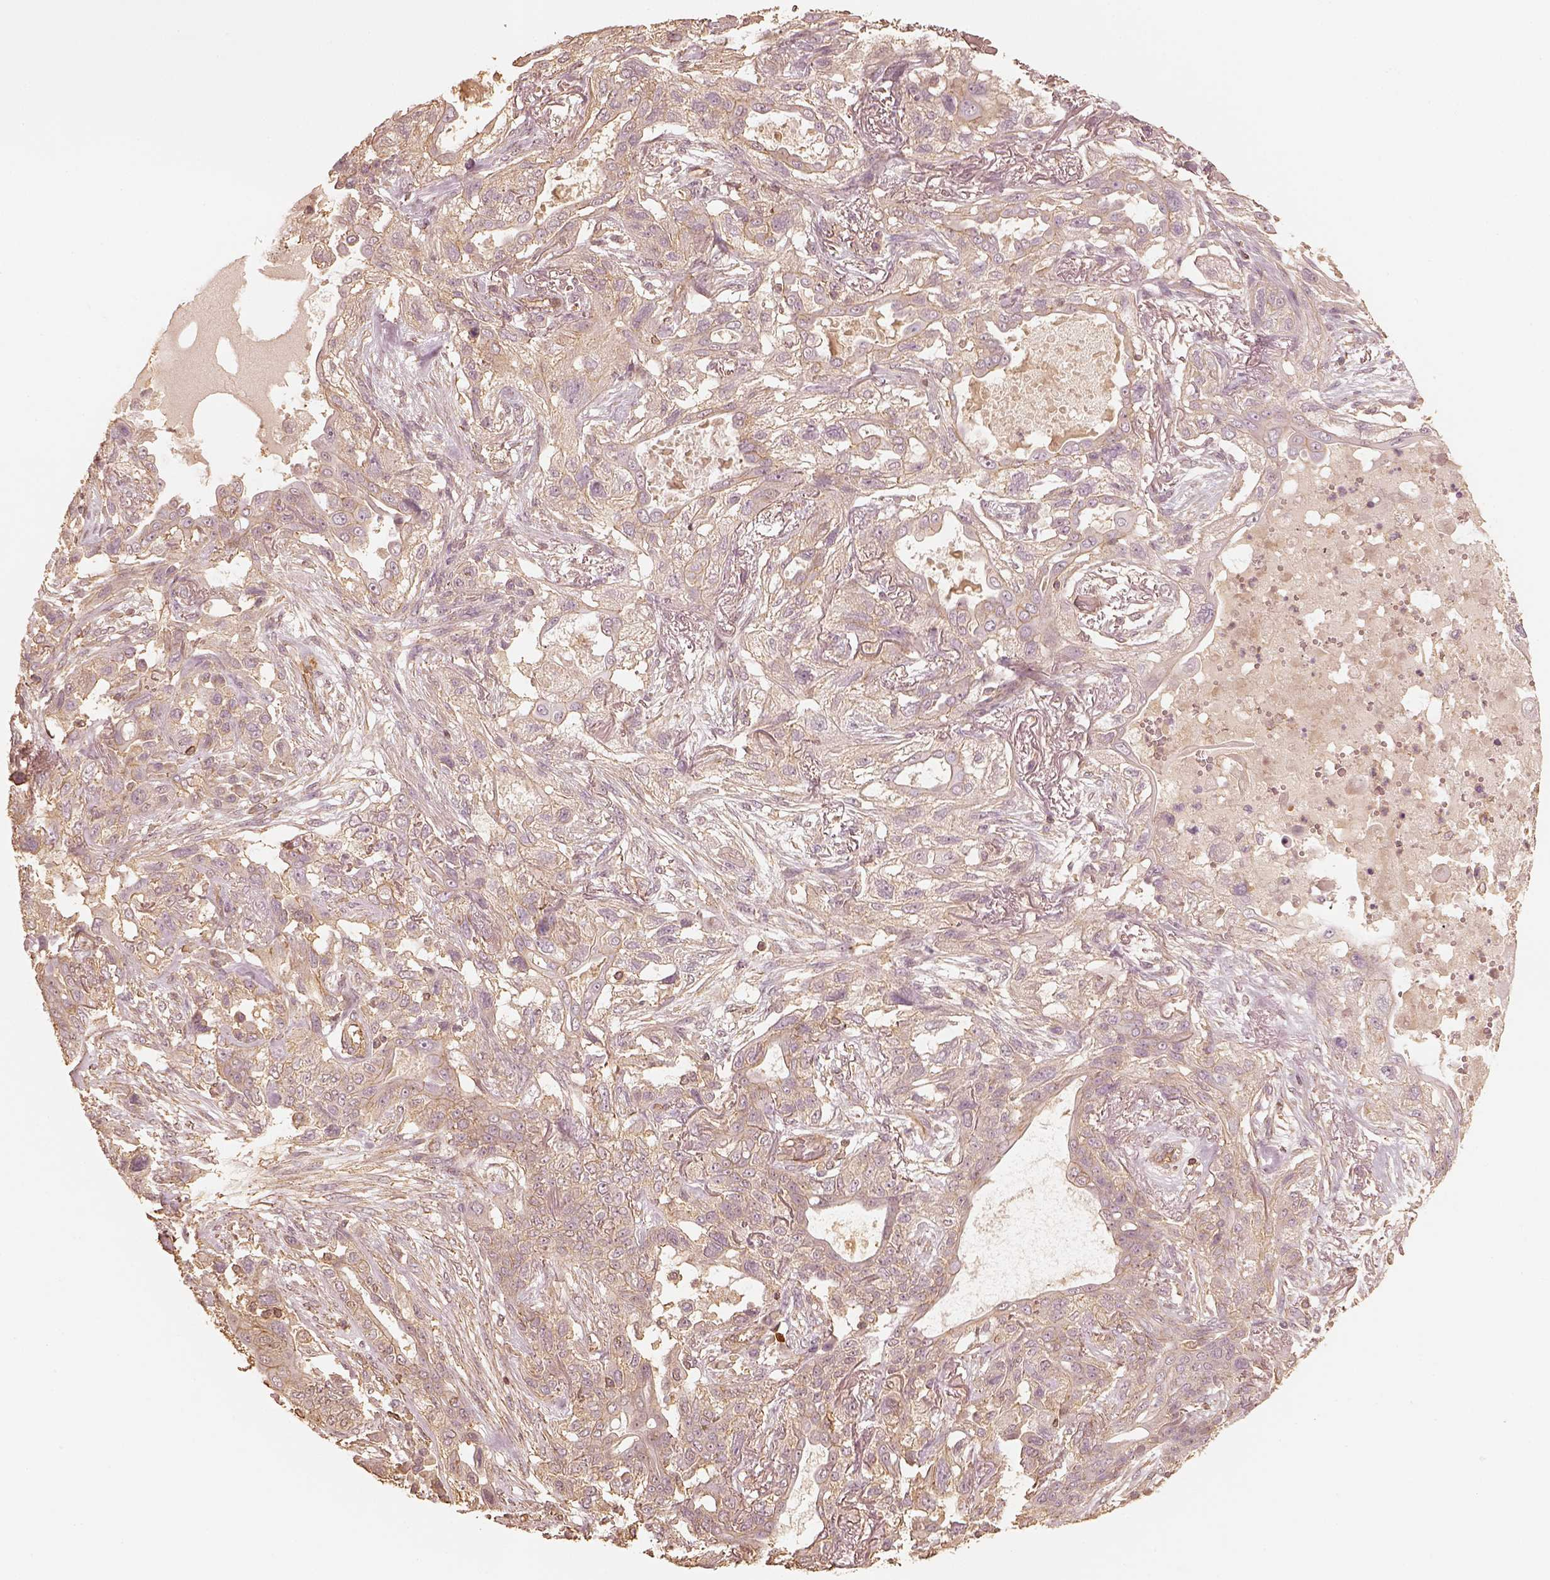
{"staining": {"intensity": "moderate", "quantity": "25%-75%", "location": "cytoplasmic/membranous"}, "tissue": "lung cancer", "cell_type": "Tumor cells", "image_type": "cancer", "snomed": [{"axis": "morphology", "description": "Squamous cell carcinoma, NOS"}, {"axis": "topography", "description": "Lung"}], "caption": "Tumor cells reveal moderate cytoplasmic/membranous expression in approximately 25%-75% of cells in squamous cell carcinoma (lung). The protein of interest is shown in brown color, while the nuclei are stained blue.", "gene": "WDR7", "patient": {"sex": "female", "age": 70}}